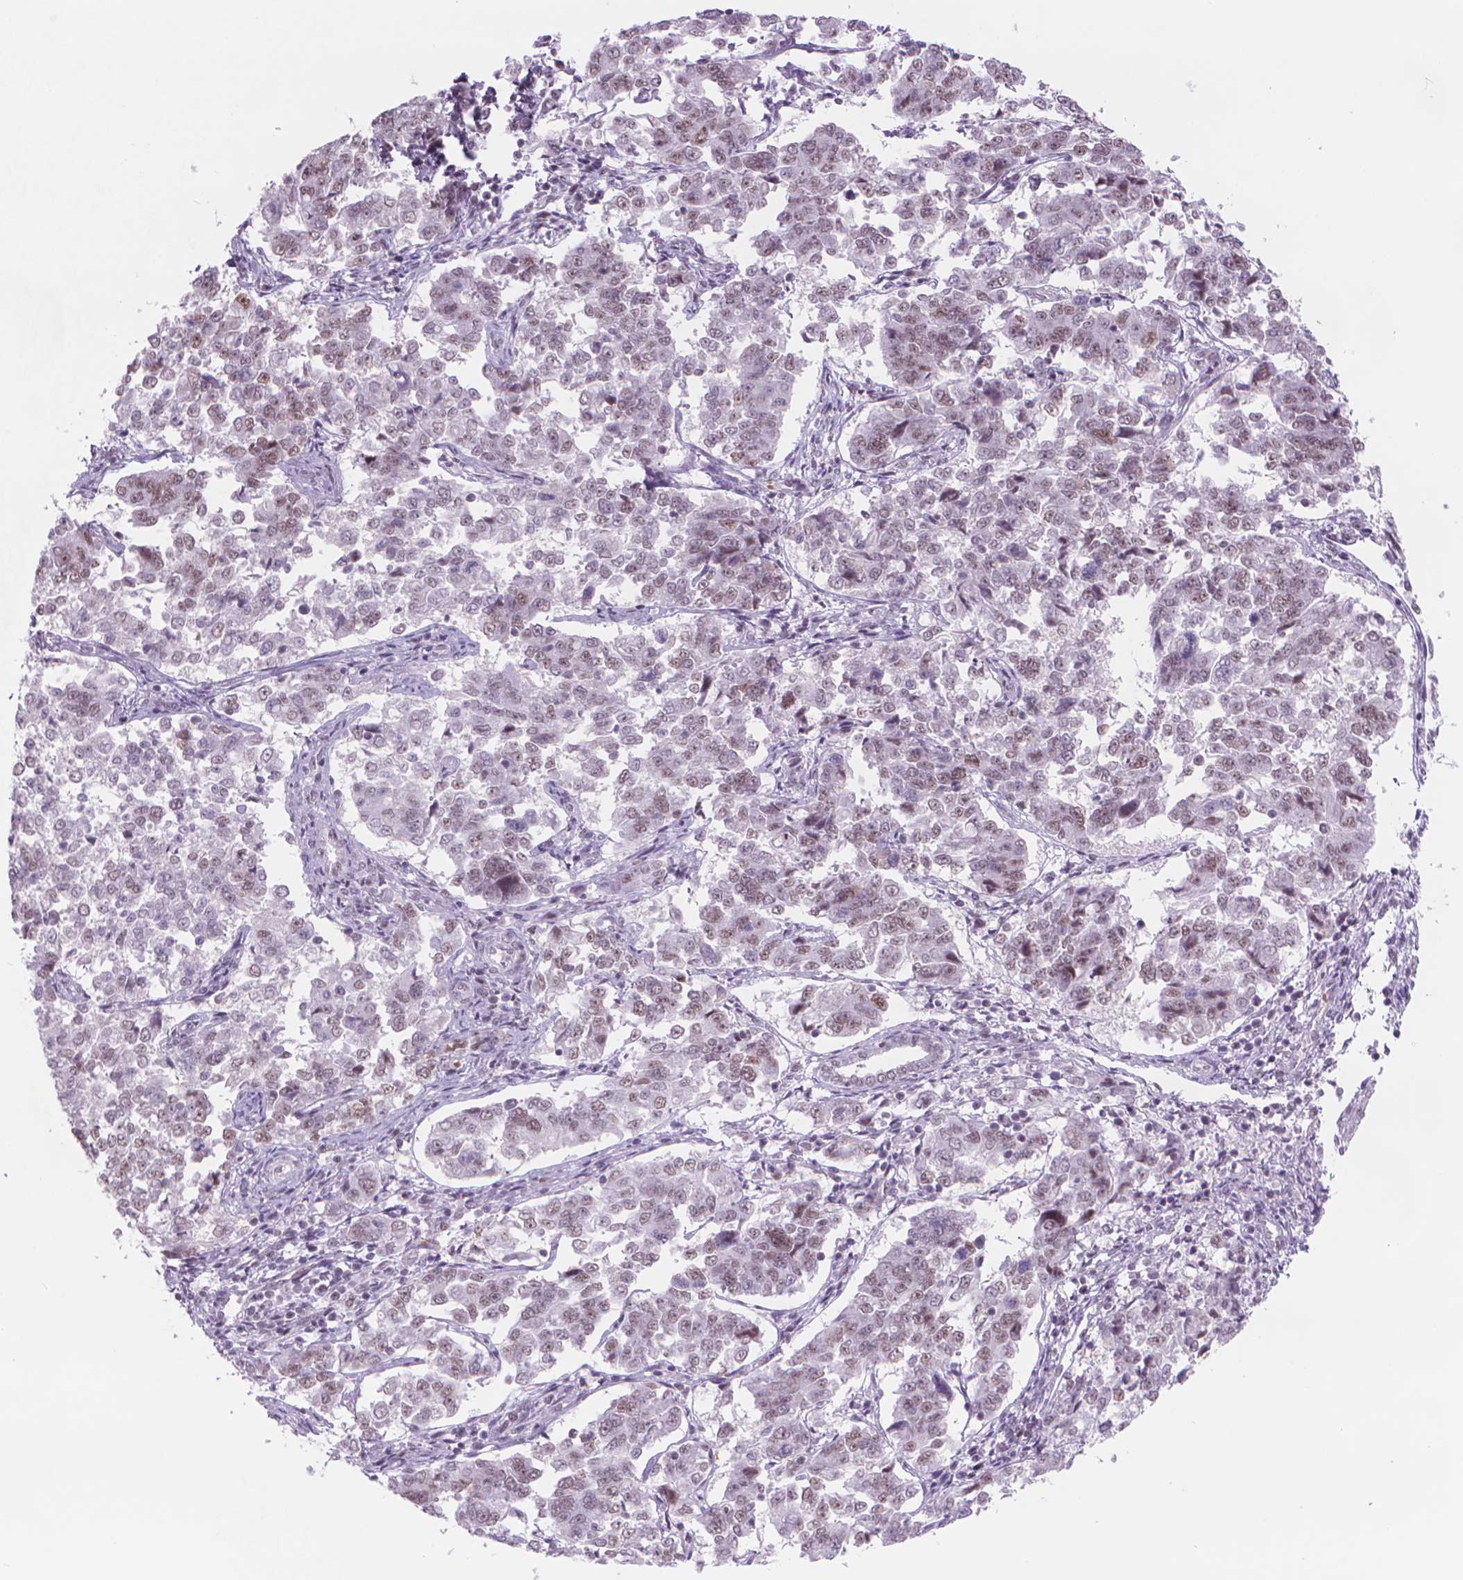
{"staining": {"intensity": "moderate", "quantity": ">75%", "location": "nuclear"}, "tissue": "endometrial cancer", "cell_type": "Tumor cells", "image_type": "cancer", "snomed": [{"axis": "morphology", "description": "Adenocarcinoma, NOS"}, {"axis": "topography", "description": "Endometrium"}], "caption": "Tumor cells reveal moderate nuclear positivity in approximately >75% of cells in endometrial cancer.", "gene": "POLR3D", "patient": {"sex": "female", "age": 43}}